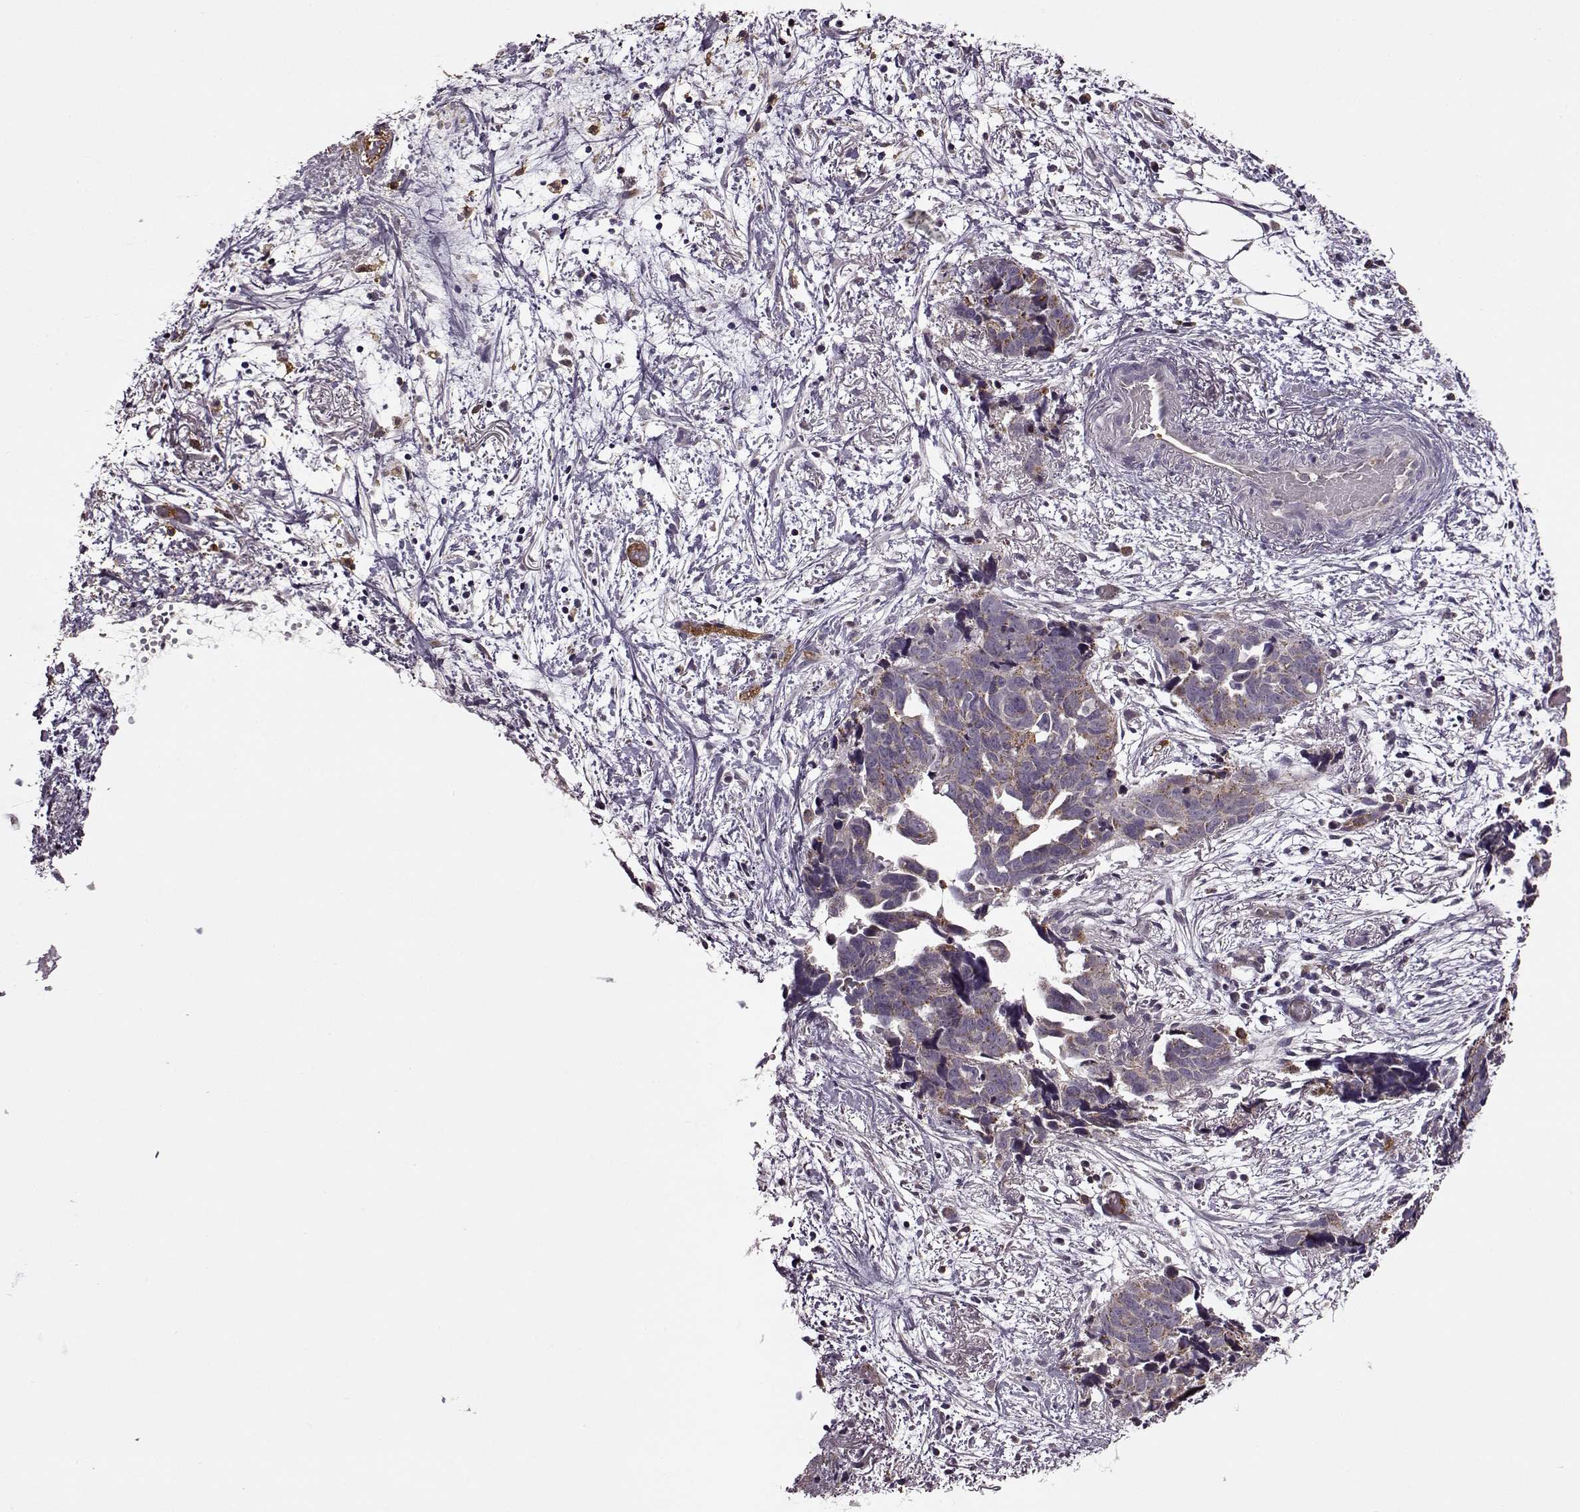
{"staining": {"intensity": "moderate", "quantity": ">75%", "location": "cytoplasmic/membranous"}, "tissue": "ovarian cancer", "cell_type": "Tumor cells", "image_type": "cancer", "snomed": [{"axis": "morphology", "description": "Cystadenocarcinoma, serous, NOS"}, {"axis": "topography", "description": "Ovary"}], "caption": "A brown stain labels moderate cytoplasmic/membranous staining of a protein in serous cystadenocarcinoma (ovarian) tumor cells.", "gene": "MTSS1", "patient": {"sex": "female", "age": 69}}